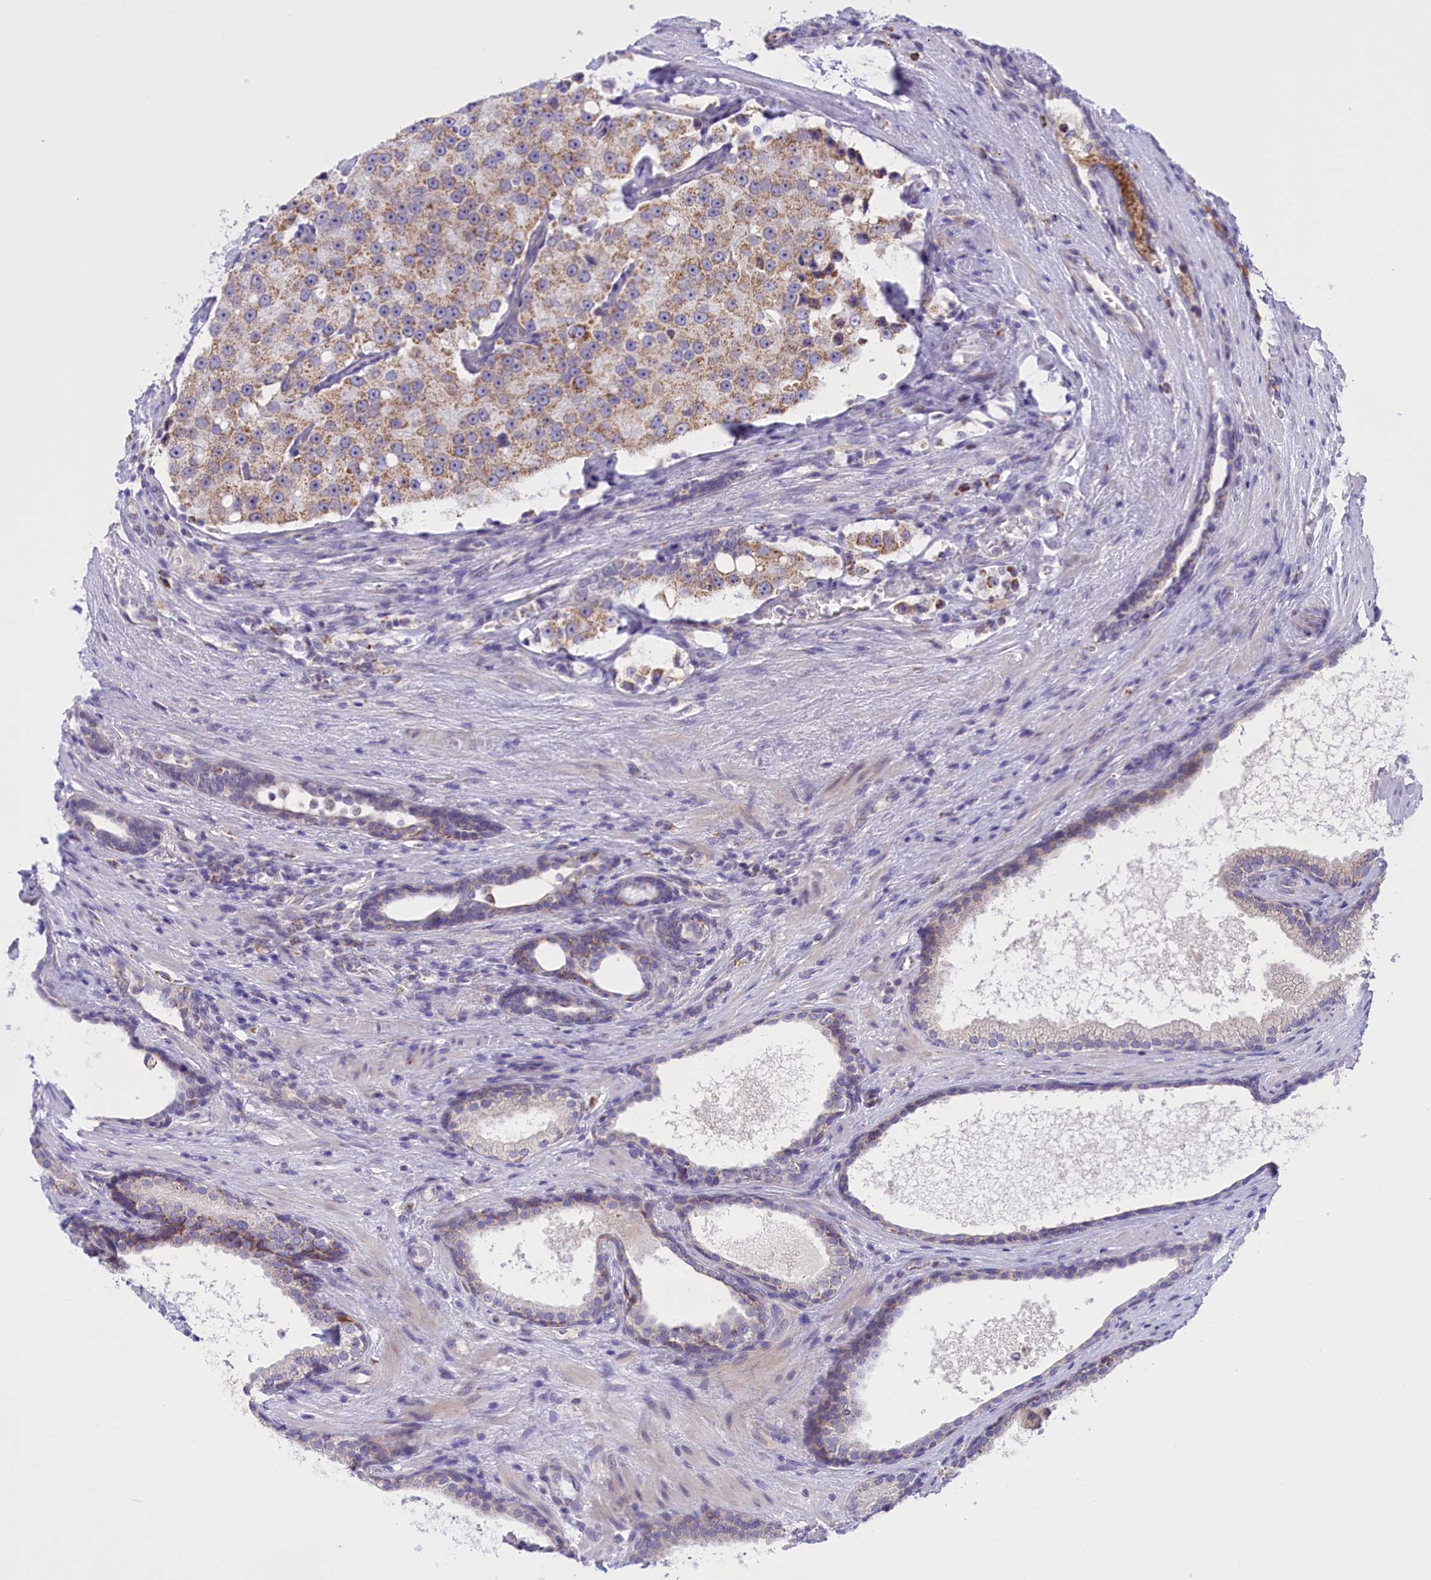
{"staining": {"intensity": "moderate", "quantity": "25%-75%", "location": "cytoplasmic/membranous"}, "tissue": "prostate cancer", "cell_type": "Tumor cells", "image_type": "cancer", "snomed": [{"axis": "morphology", "description": "Adenocarcinoma, High grade"}, {"axis": "topography", "description": "Prostate"}], "caption": "Immunohistochemistry (IHC) staining of adenocarcinoma (high-grade) (prostate), which demonstrates medium levels of moderate cytoplasmic/membranous staining in about 25%-75% of tumor cells indicating moderate cytoplasmic/membranous protein positivity. The staining was performed using DAB (brown) for protein detection and nuclei were counterstained in hematoxylin (blue).", "gene": "FAM149B1", "patient": {"sex": "male", "age": 70}}